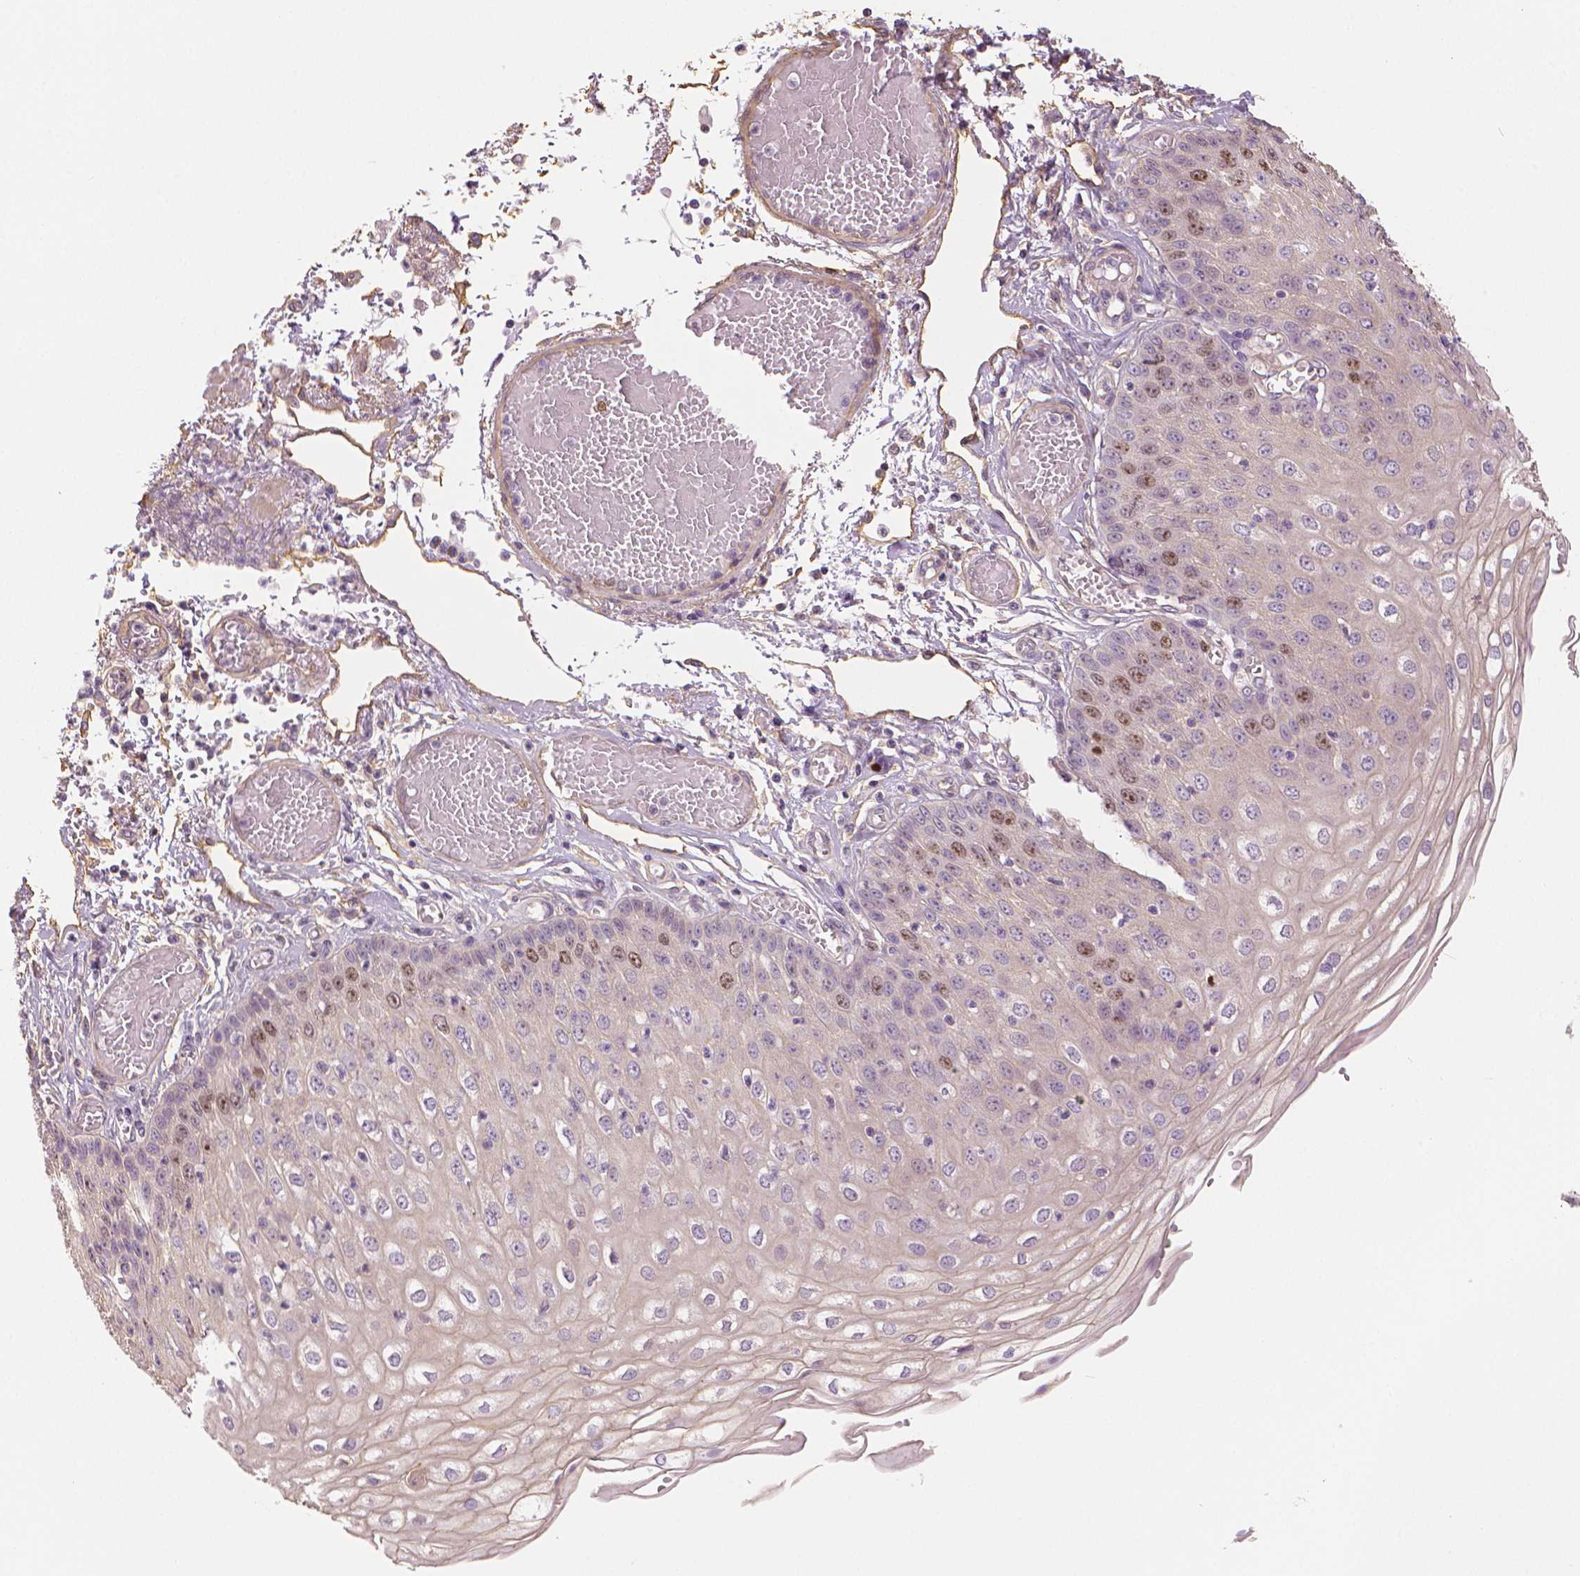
{"staining": {"intensity": "moderate", "quantity": "<25%", "location": "nuclear"}, "tissue": "esophagus", "cell_type": "Squamous epithelial cells", "image_type": "normal", "snomed": [{"axis": "morphology", "description": "Normal tissue, NOS"}, {"axis": "morphology", "description": "Adenocarcinoma, NOS"}, {"axis": "topography", "description": "Esophagus"}], "caption": "Normal esophagus shows moderate nuclear expression in approximately <25% of squamous epithelial cells Using DAB (brown) and hematoxylin (blue) stains, captured at high magnification using brightfield microscopy..", "gene": "MKI67", "patient": {"sex": "male", "age": 81}}